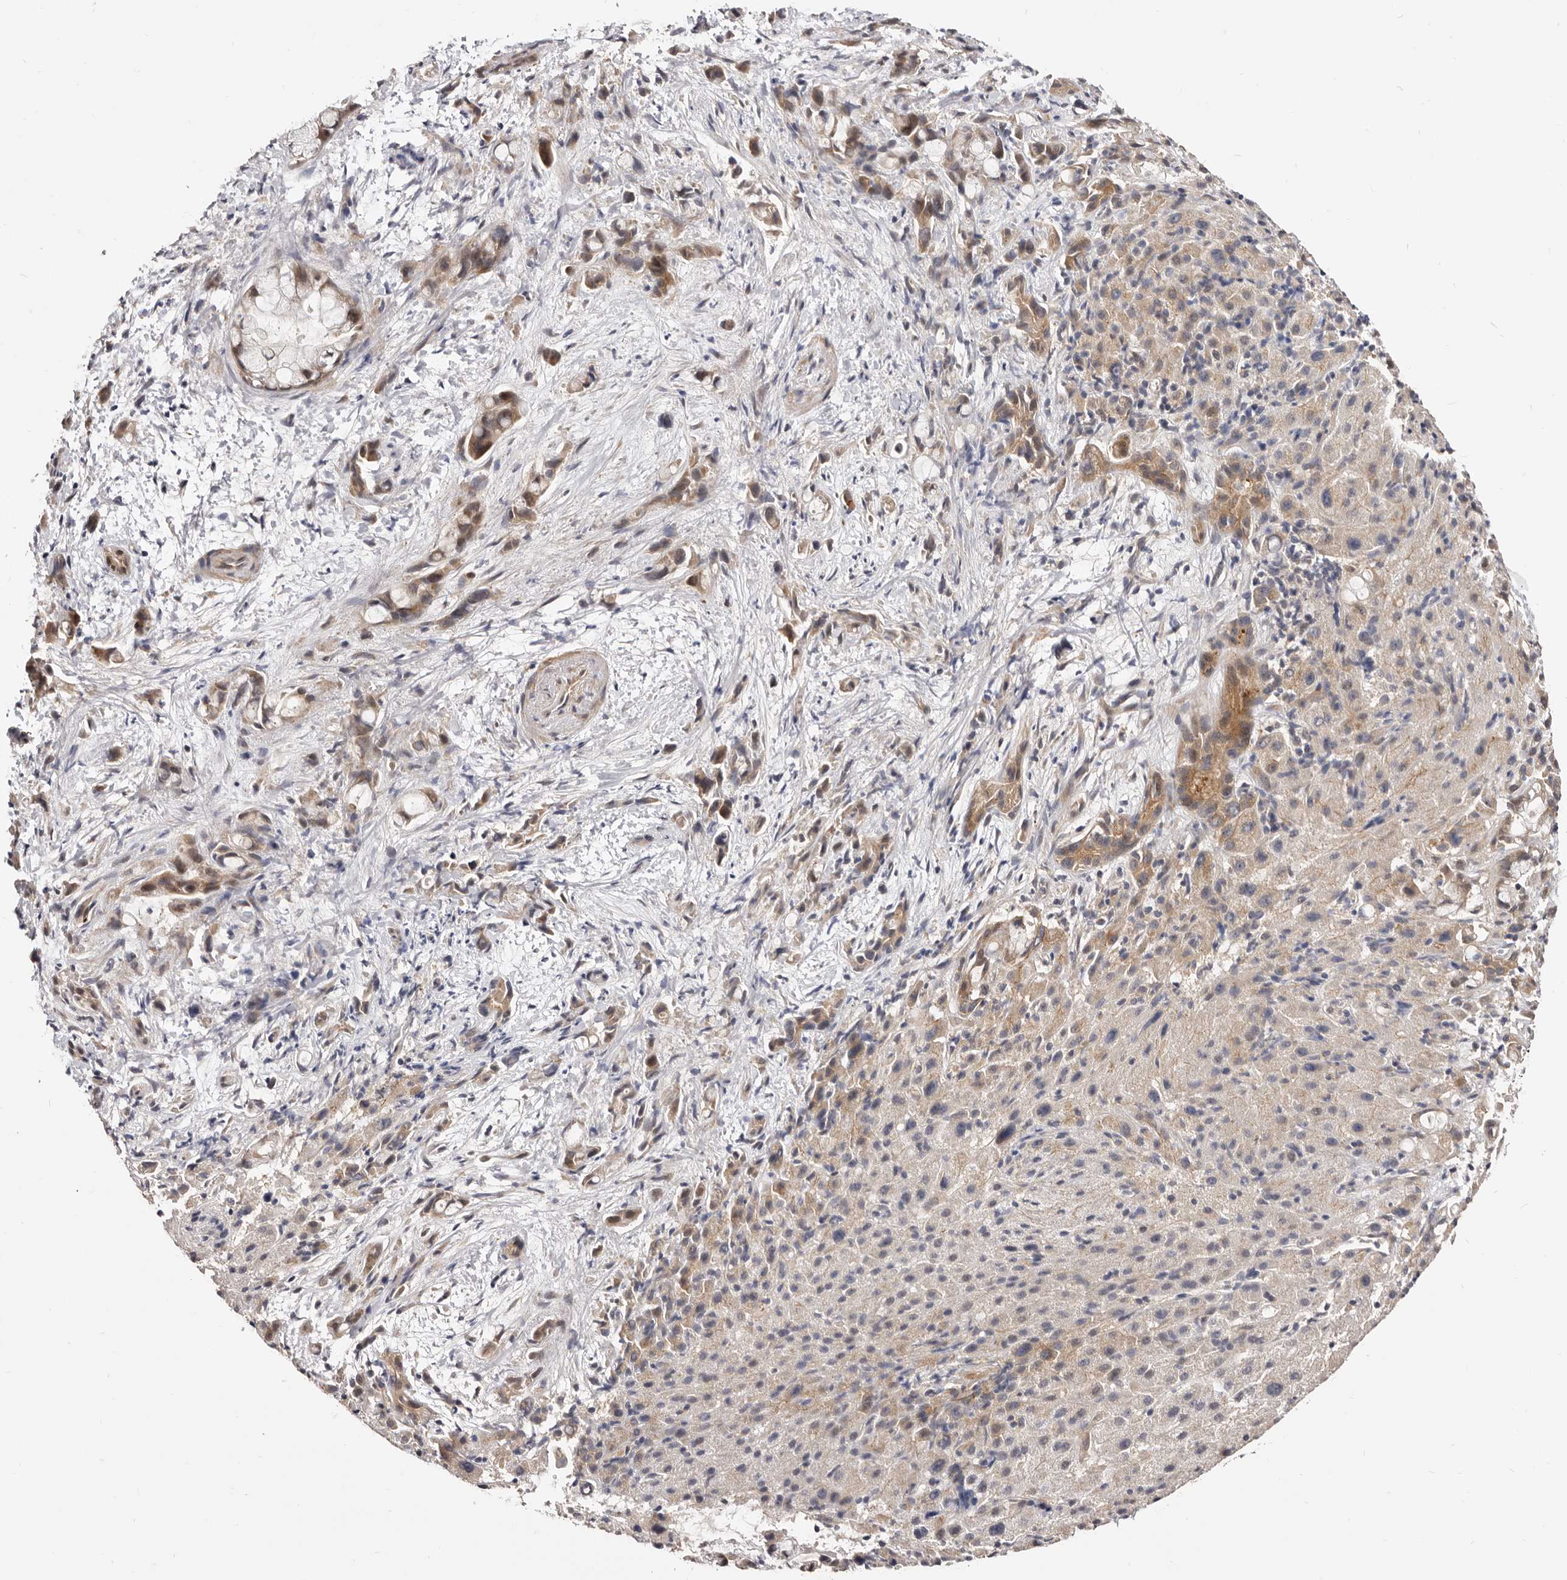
{"staining": {"intensity": "moderate", "quantity": ">75%", "location": "cytoplasmic/membranous"}, "tissue": "liver cancer", "cell_type": "Tumor cells", "image_type": "cancer", "snomed": [{"axis": "morphology", "description": "Cholangiocarcinoma"}, {"axis": "topography", "description": "Liver"}], "caption": "Immunohistochemistry (IHC) (DAB (3,3'-diaminobenzidine)) staining of liver cancer (cholangiocarcinoma) shows moderate cytoplasmic/membranous protein positivity in about >75% of tumor cells.", "gene": "GPATCH4", "patient": {"sex": "female", "age": 72}}